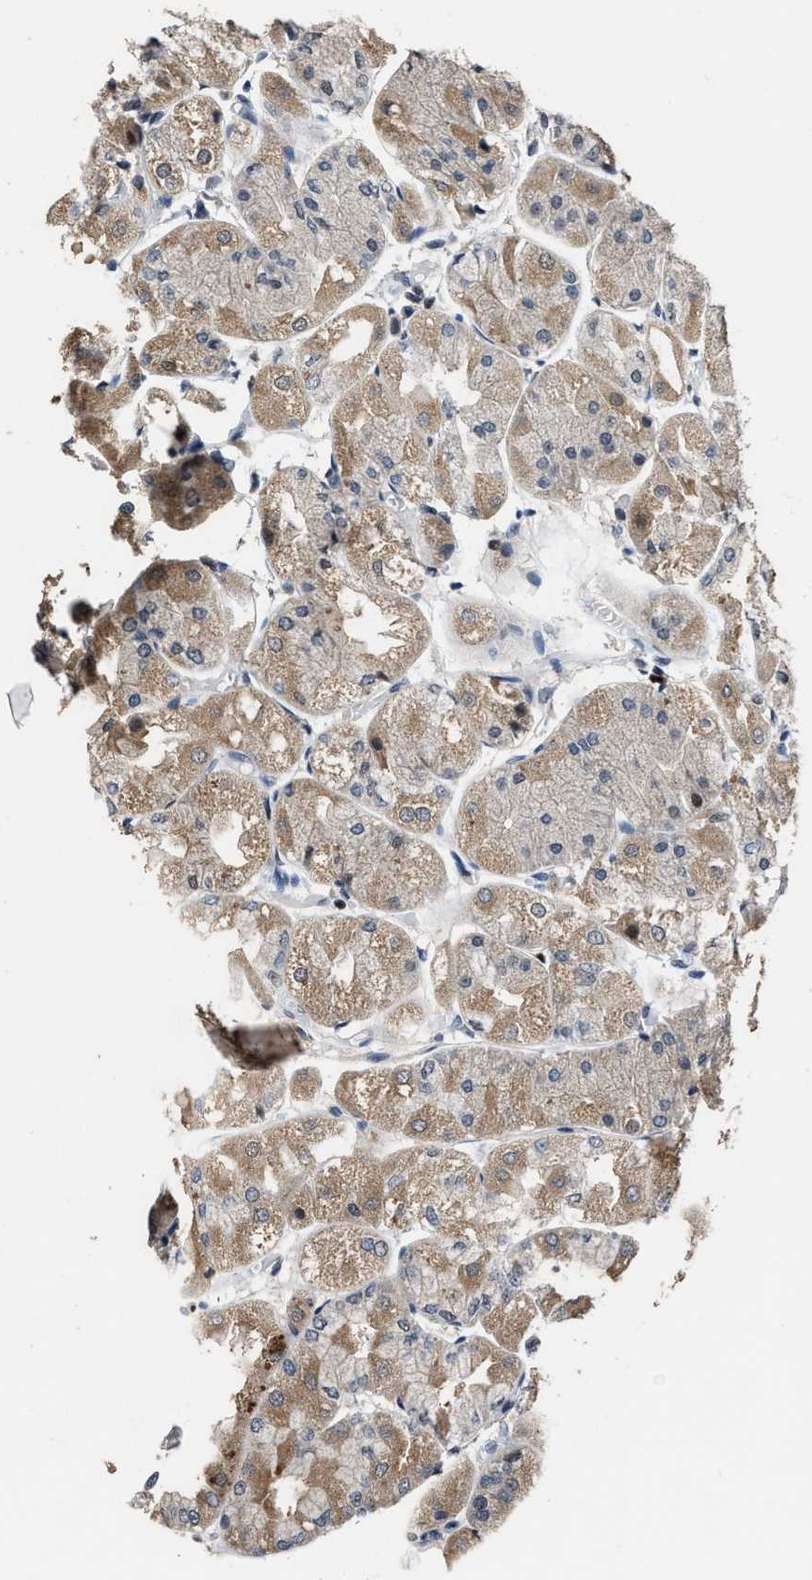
{"staining": {"intensity": "moderate", "quantity": "25%-75%", "location": "cytoplasmic/membranous,nuclear"}, "tissue": "stomach", "cell_type": "Glandular cells", "image_type": "normal", "snomed": [{"axis": "morphology", "description": "Normal tissue, NOS"}, {"axis": "topography", "description": "Stomach, upper"}], "caption": "This image demonstrates unremarkable stomach stained with IHC to label a protein in brown. The cytoplasmic/membranous,nuclear of glandular cells show moderate positivity for the protein. Nuclei are counter-stained blue.", "gene": "ZNF20", "patient": {"sex": "male", "age": 72}}